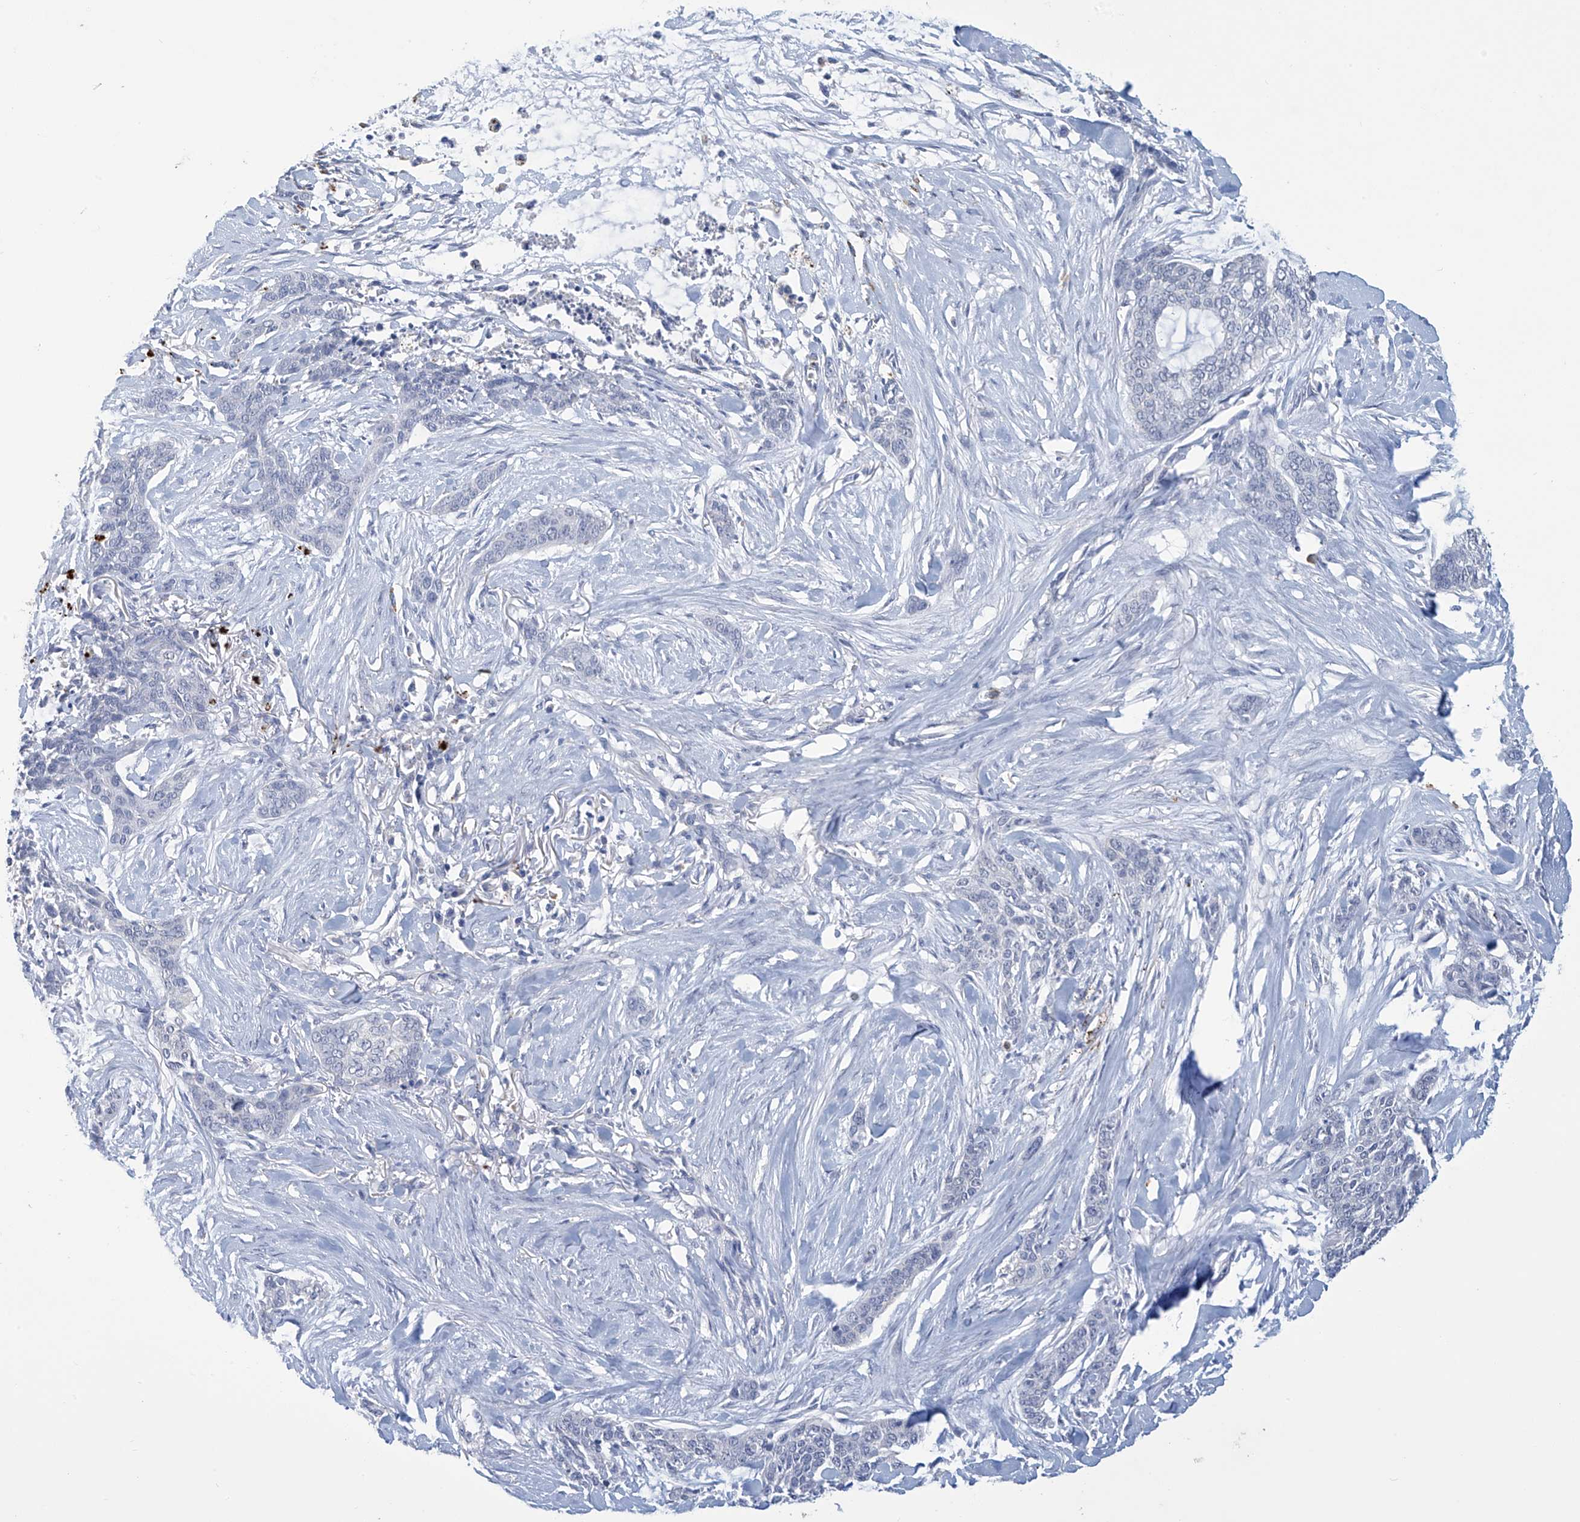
{"staining": {"intensity": "negative", "quantity": "none", "location": "none"}, "tissue": "skin cancer", "cell_type": "Tumor cells", "image_type": "cancer", "snomed": [{"axis": "morphology", "description": "Basal cell carcinoma"}, {"axis": "topography", "description": "Skin"}], "caption": "A photomicrograph of human skin cancer is negative for staining in tumor cells.", "gene": "OGT", "patient": {"sex": "female", "age": 64}}